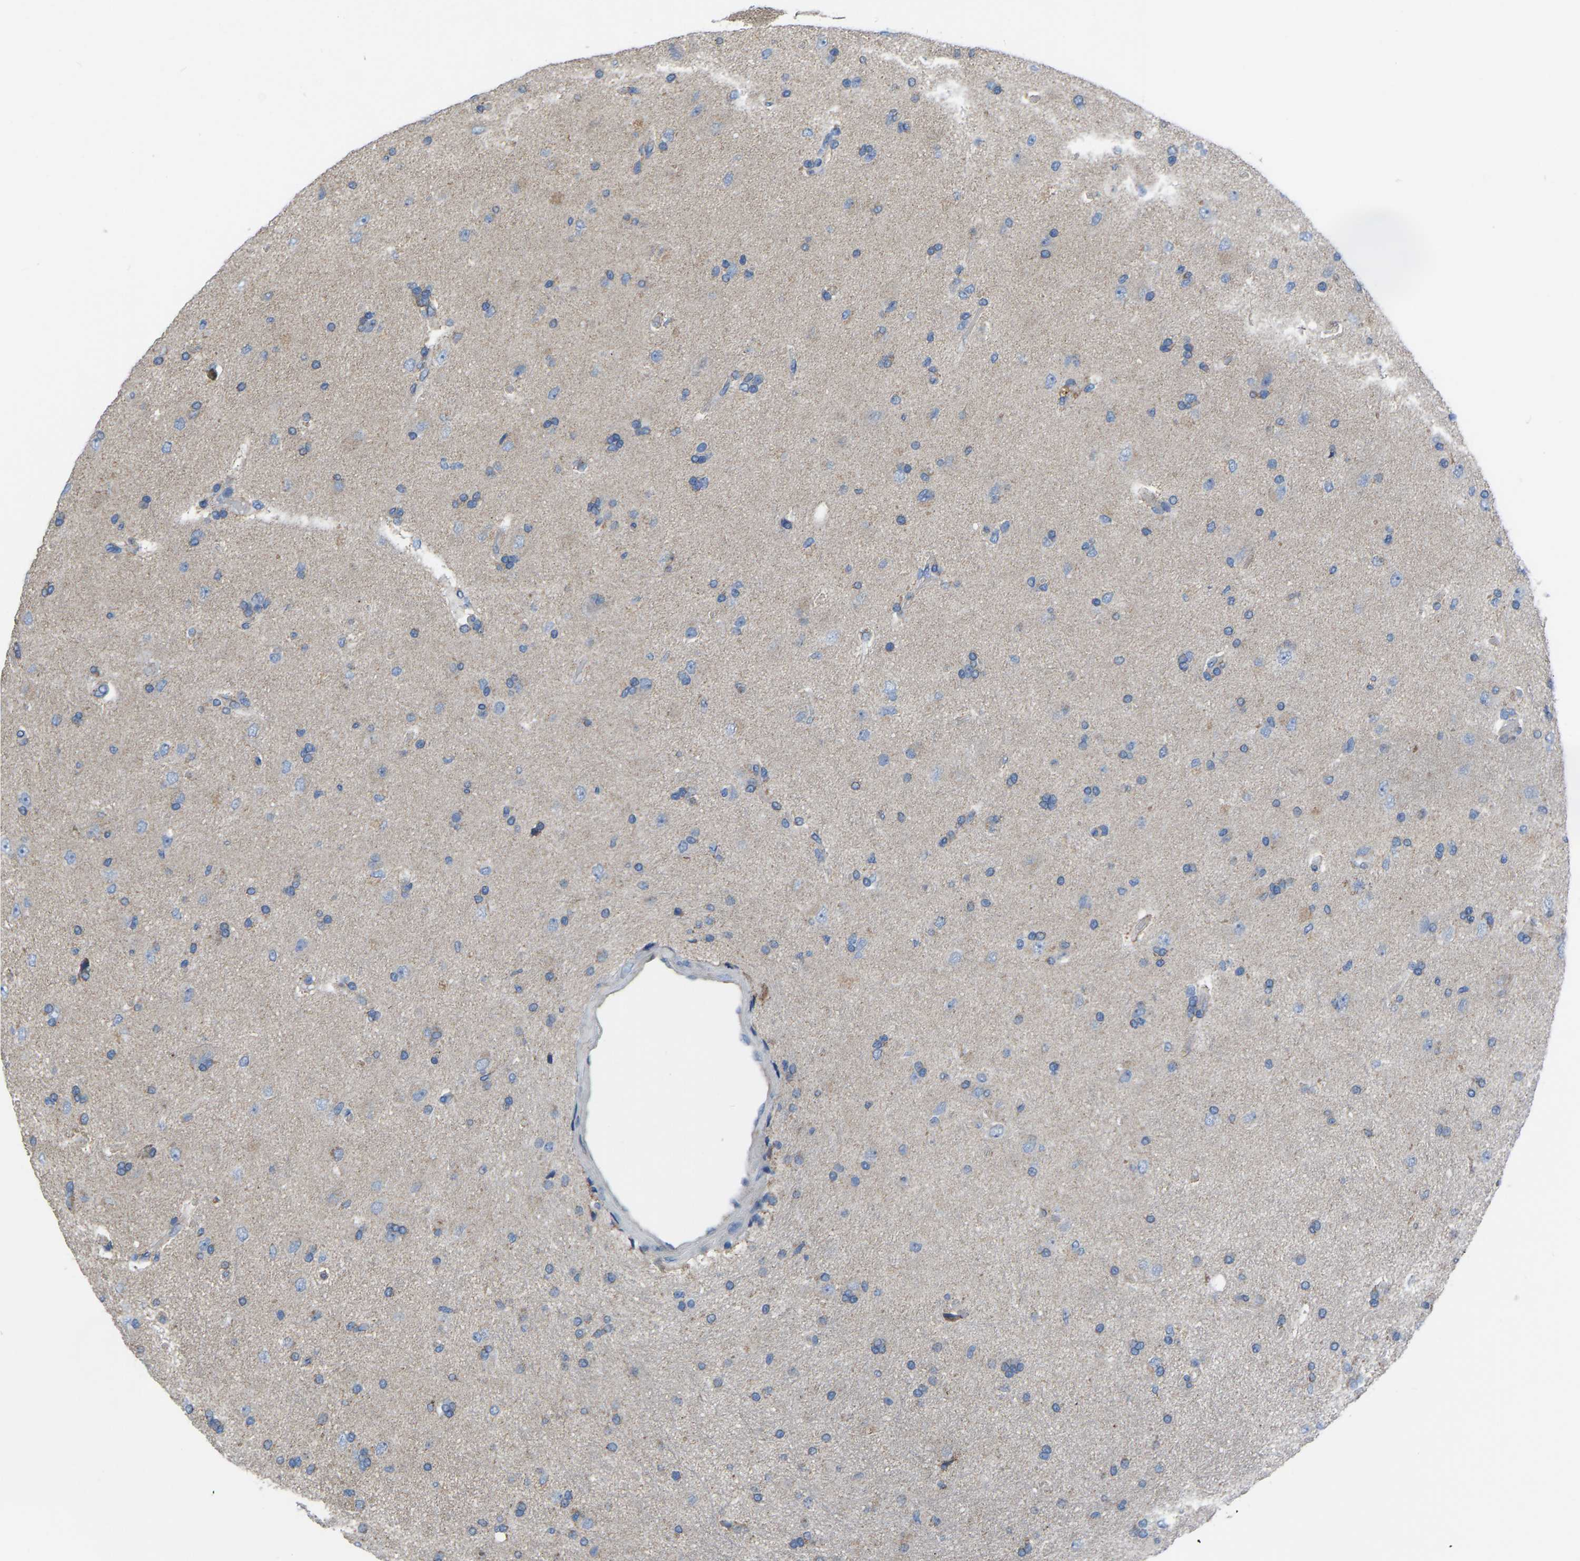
{"staining": {"intensity": "negative", "quantity": "none", "location": "none"}, "tissue": "glioma", "cell_type": "Tumor cells", "image_type": "cancer", "snomed": [{"axis": "morphology", "description": "Glioma, malignant, High grade"}, {"axis": "topography", "description": "Brain"}], "caption": "Immunohistochemistry image of neoplastic tissue: human malignant glioma (high-grade) stained with DAB reveals no significant protein positivity in tumor cells.", "gene": "BCL10", "patient": {"sex": "male", "age": 72}}